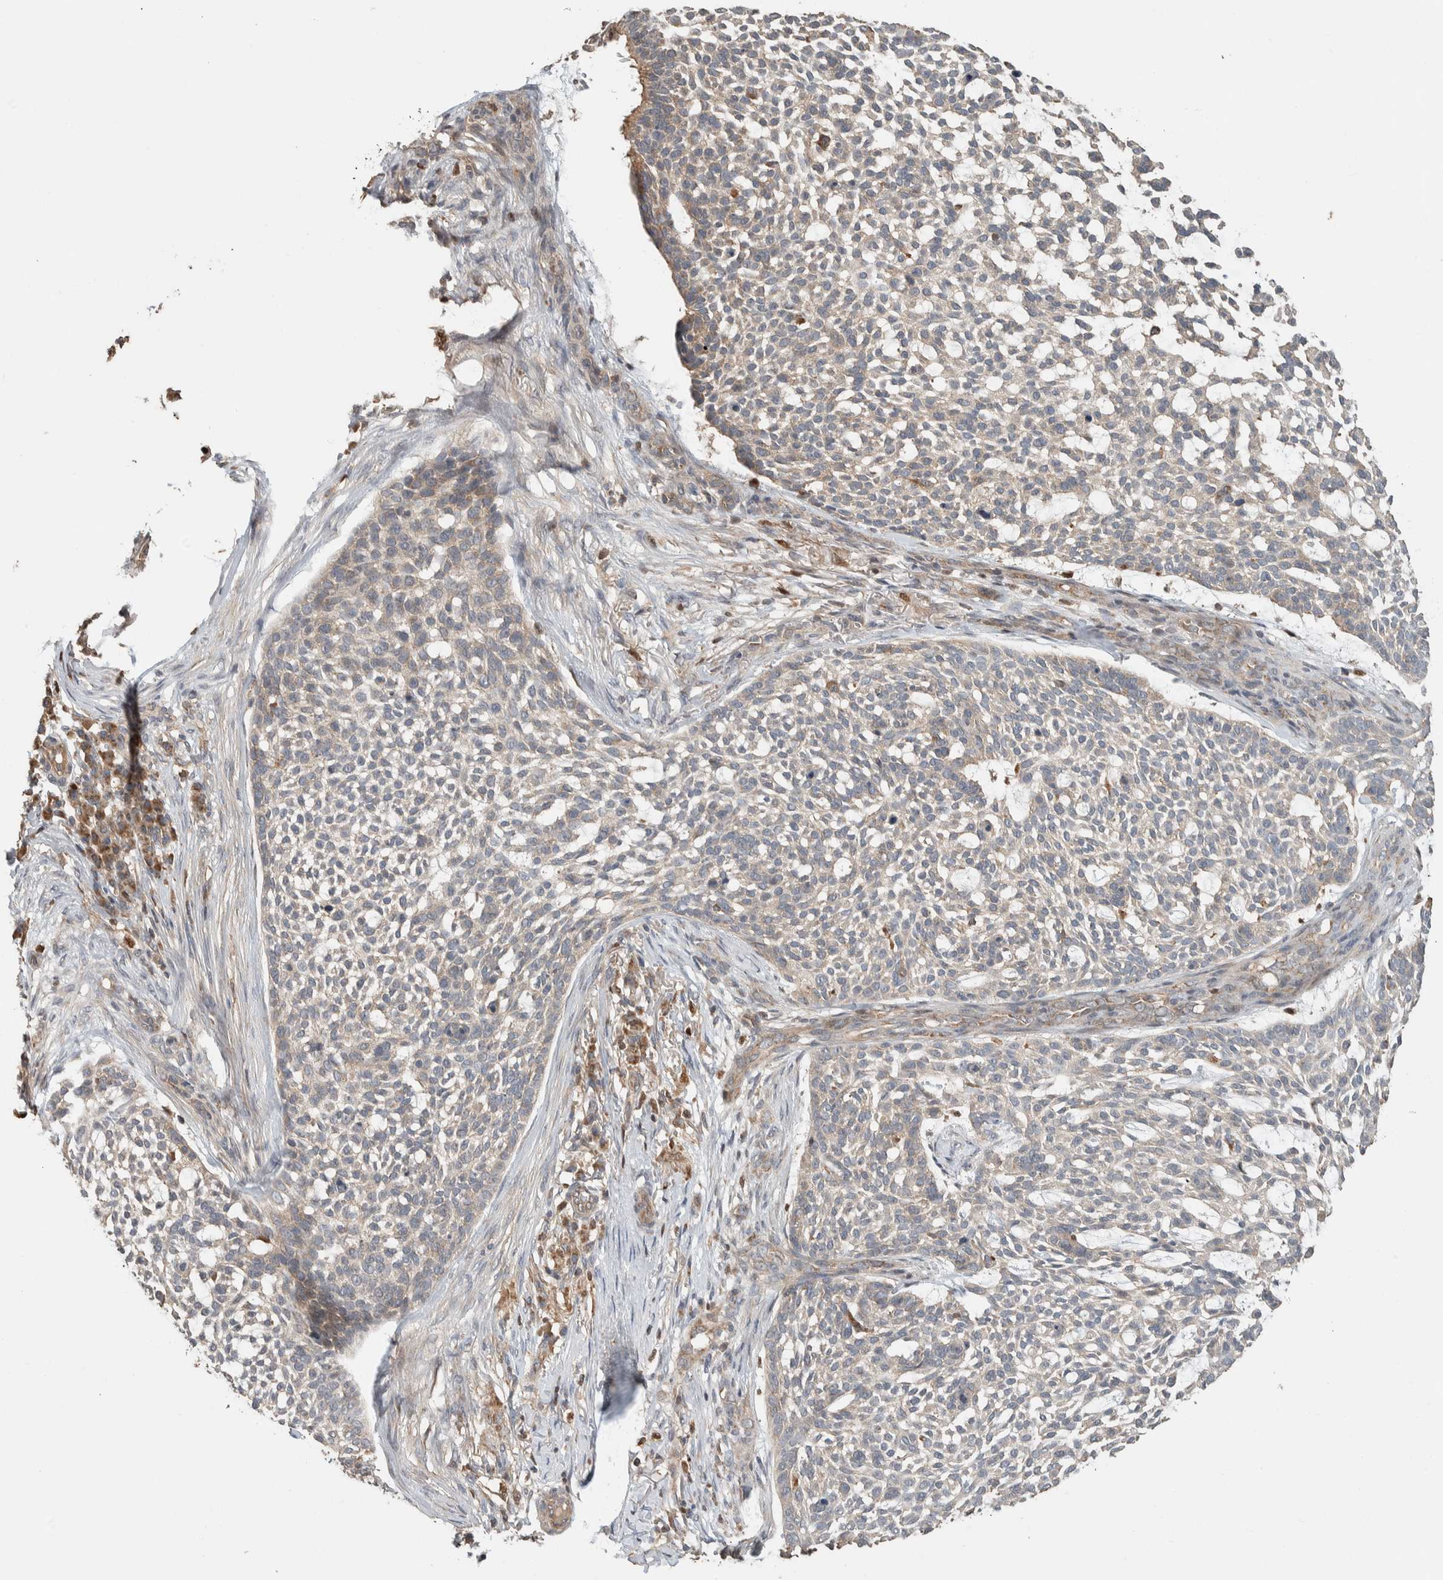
{"staining": {"intensity": "weak", "quantity": "<25%", "location": "cytoplasmic/membranous"}, "tissue": "skin cancer", "cell_type": "Tumor cells", "image_type": "cancer", "snomed": [{"axis": "morphology", "description": "Basal cell carcinoma"}, {"axis": "topography", "description": "Skin"}], "caption": "Photomicrograph shows no significant protein staining in tumor cells of skin basal cell carcinoma.", "gene": "VPS53", "patient": {"sex": "female", "age": 64}}